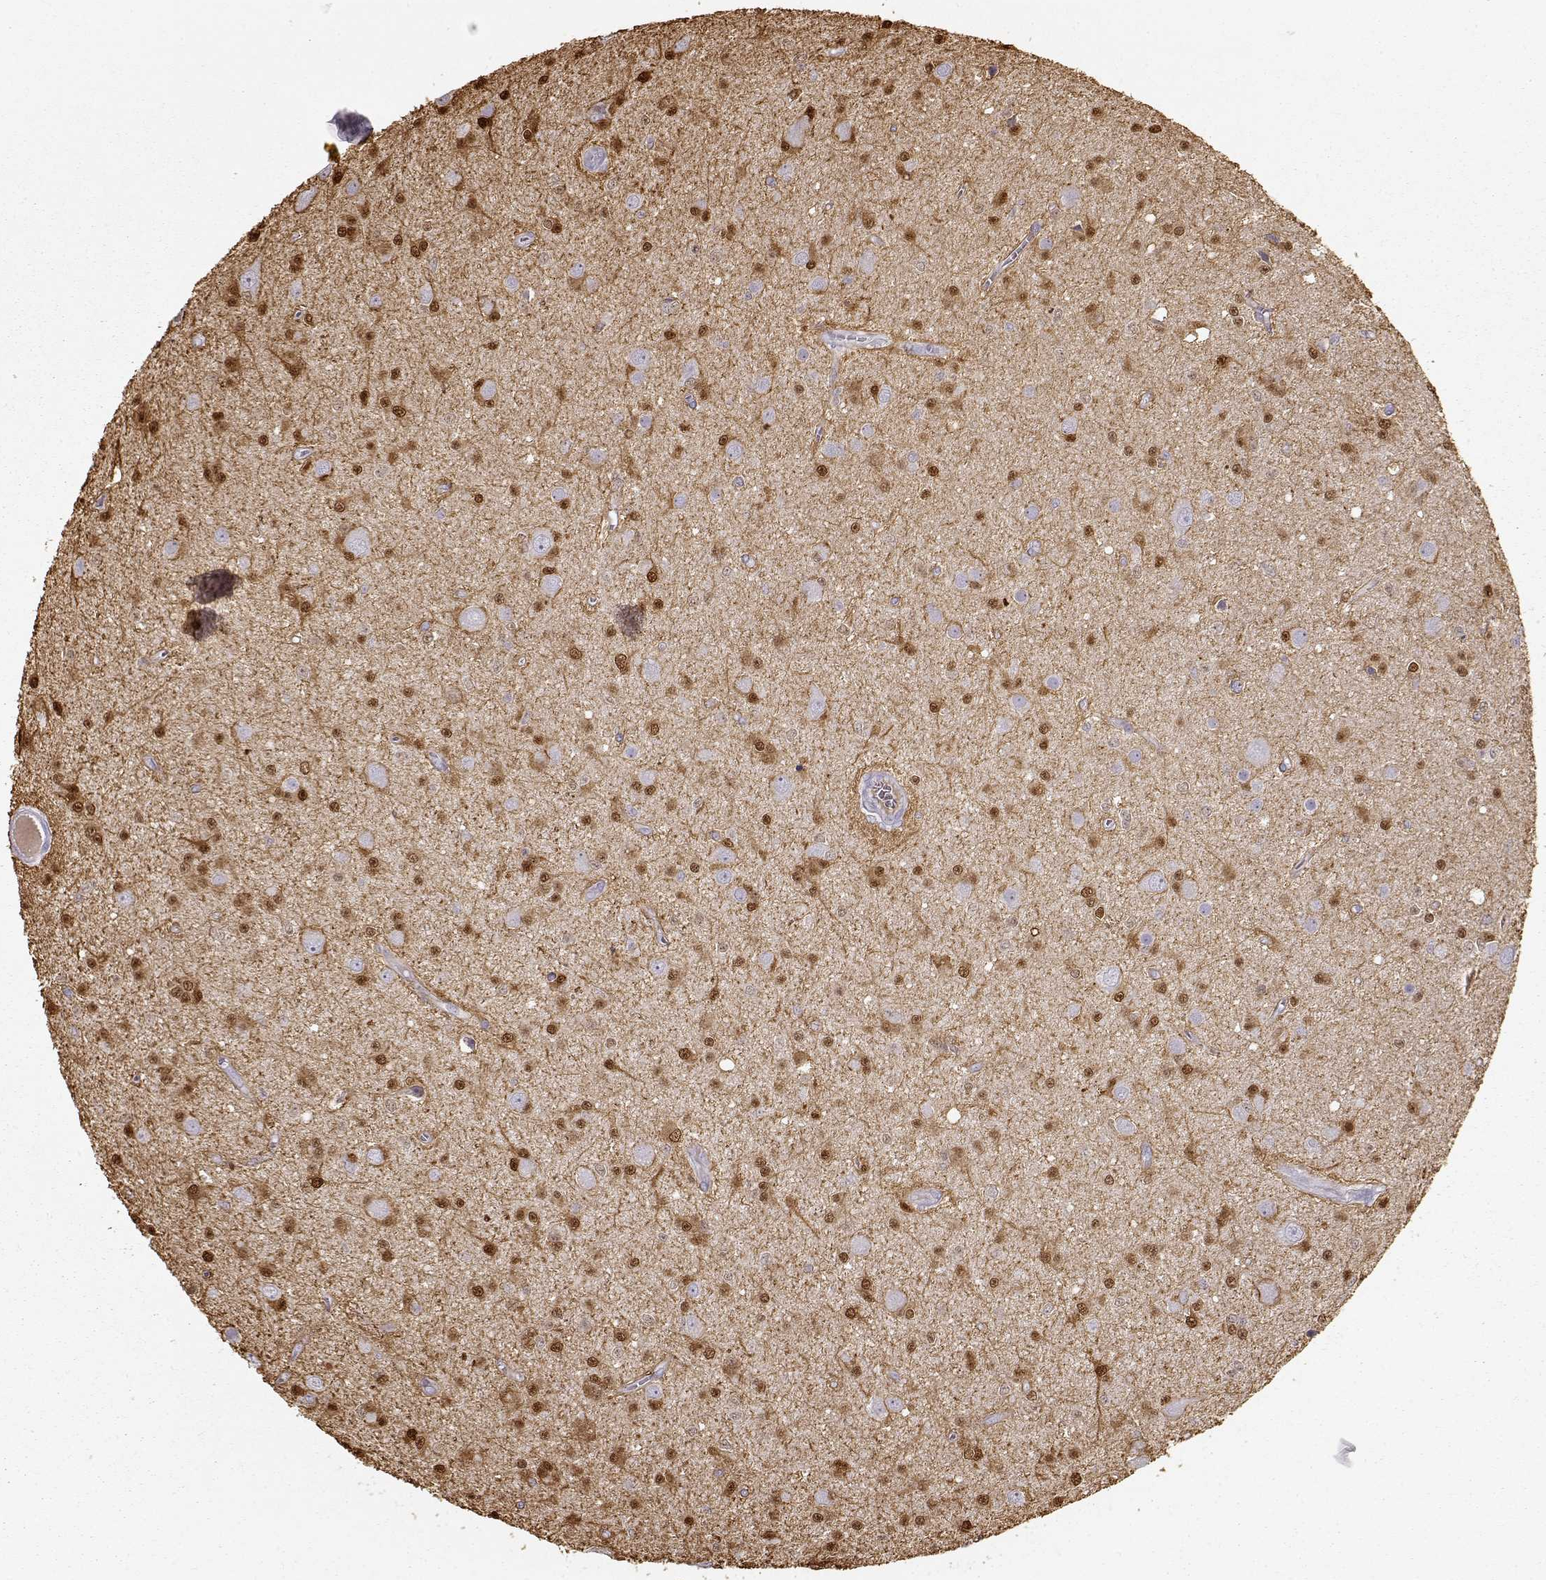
{"staining": {"intensity": "moderate", "quantity": "25%-75%", "location": "cytoplasmic/membranous,nuclear"}, "tissue": "glioma", "cell_type": "Tumor cells", "image_type": "cancer", "snomed": [{"axis": "morphology", "description": "Glioma, malignant, Low grade"}, {"axis": "topography", "description": "Brain"}], "caption": "A high-resolution image shows immunohistochemistry (IHC) staining of malignant low-grade glioma, which reveals moderate cytoplasmic/membranous and nuclear expression in about 25%-75% of tumor cells.", "gene": "S100B", "patient": {"sex": "female", "age": 45}}